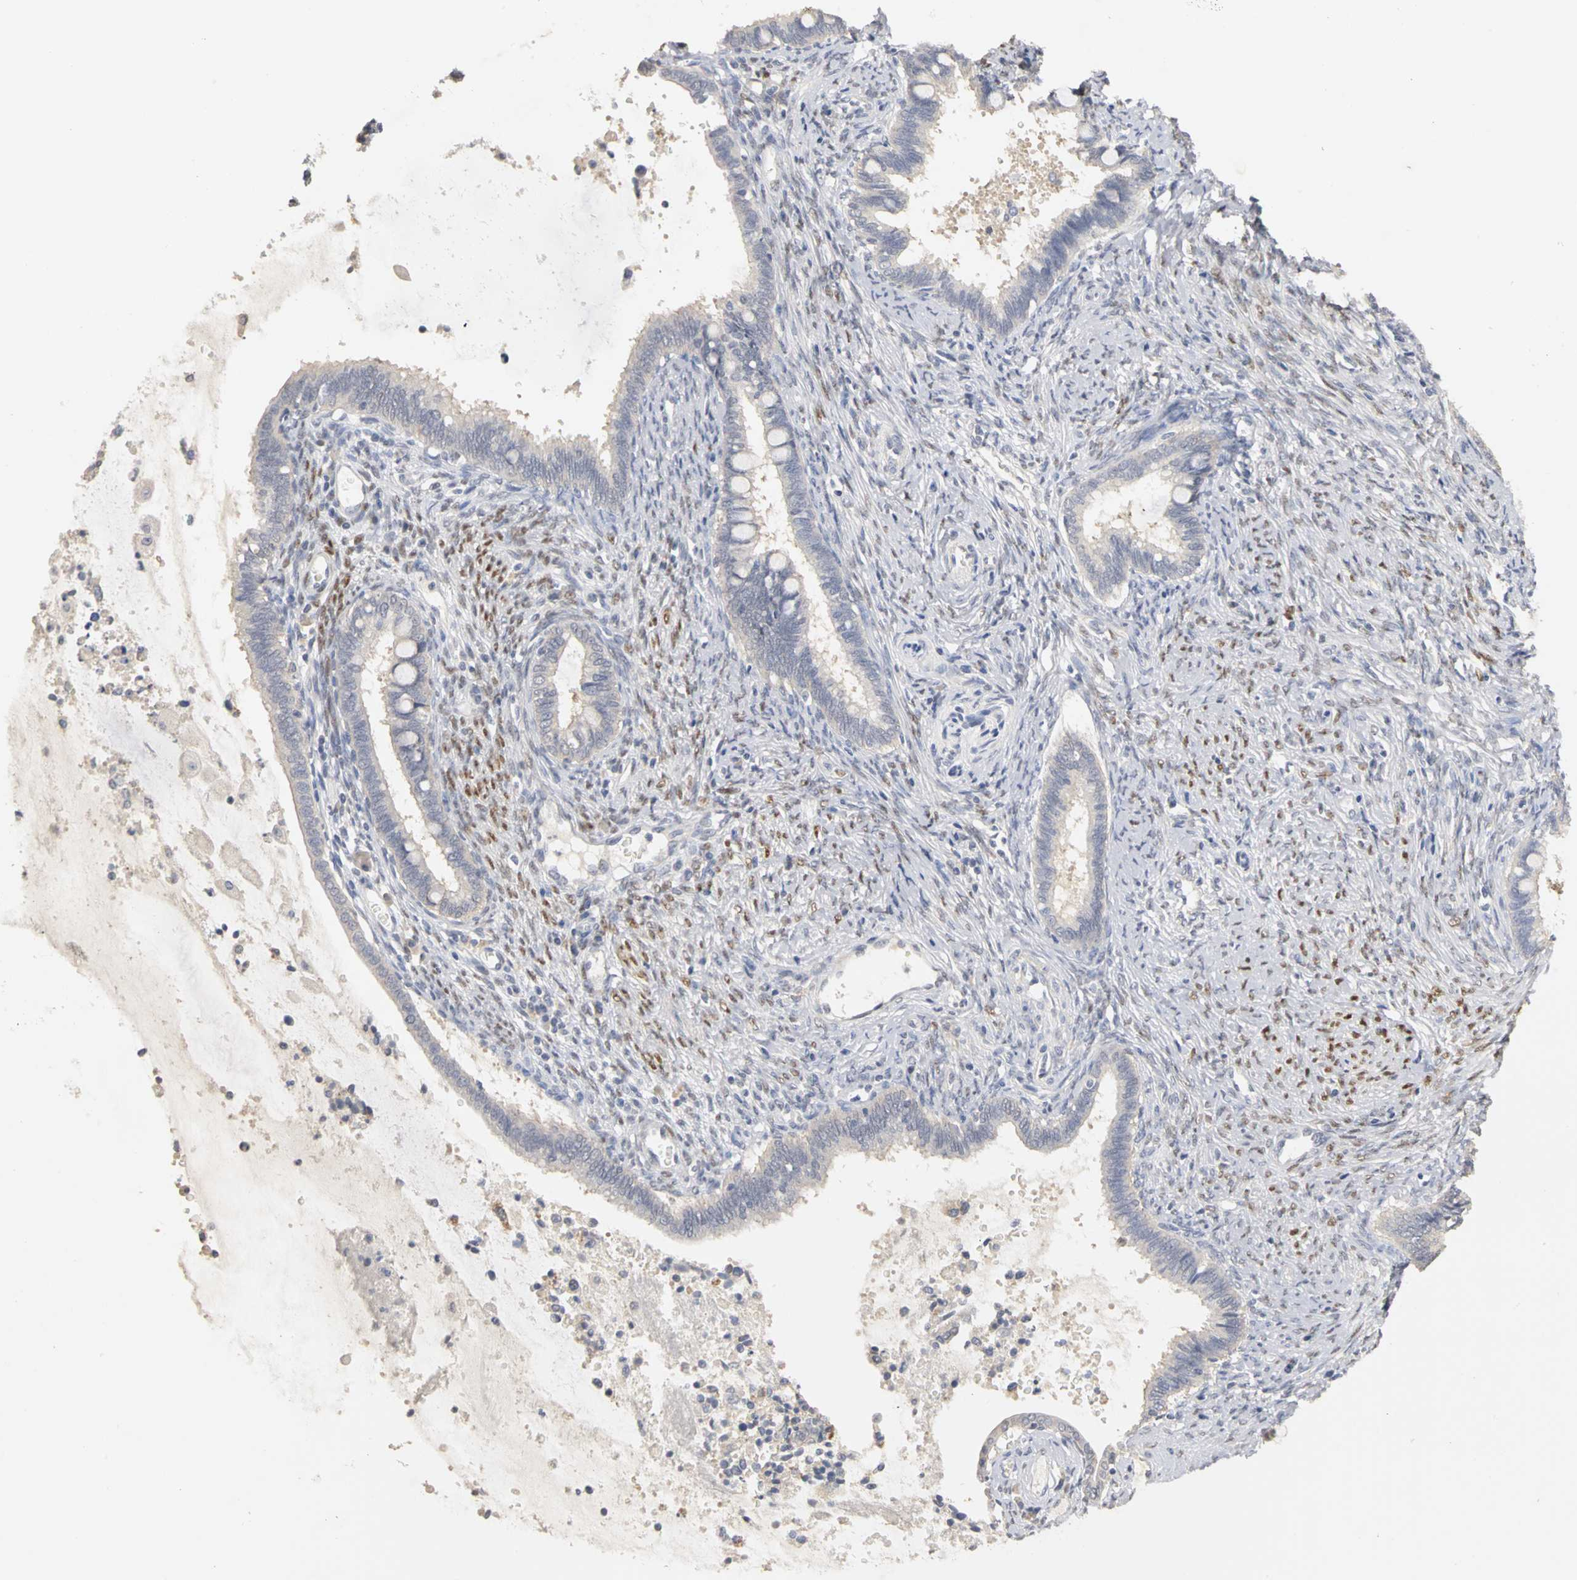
{"staining": {"intensity": "negative", "quantity": "none", "location": "none"}, "tissue": "cervical cancer", "cell_type": "Tumor cells", "image_type": "cancer", "snomed": [{"axis": "morphology", "description": "Adenocarcinoma, NOS"}, {"axis": "topography", "description": "Cervix"}], "caption": "Tumor cells show no significant protein positivity in adenocarcinoma (cervical). (DAB (3,3'-diaminobenzidine) immunohistochemistry (IHC) with hematoxylin counter stain).", "gene": "PGR", "patient": {"sex": "female", "age": 44}}